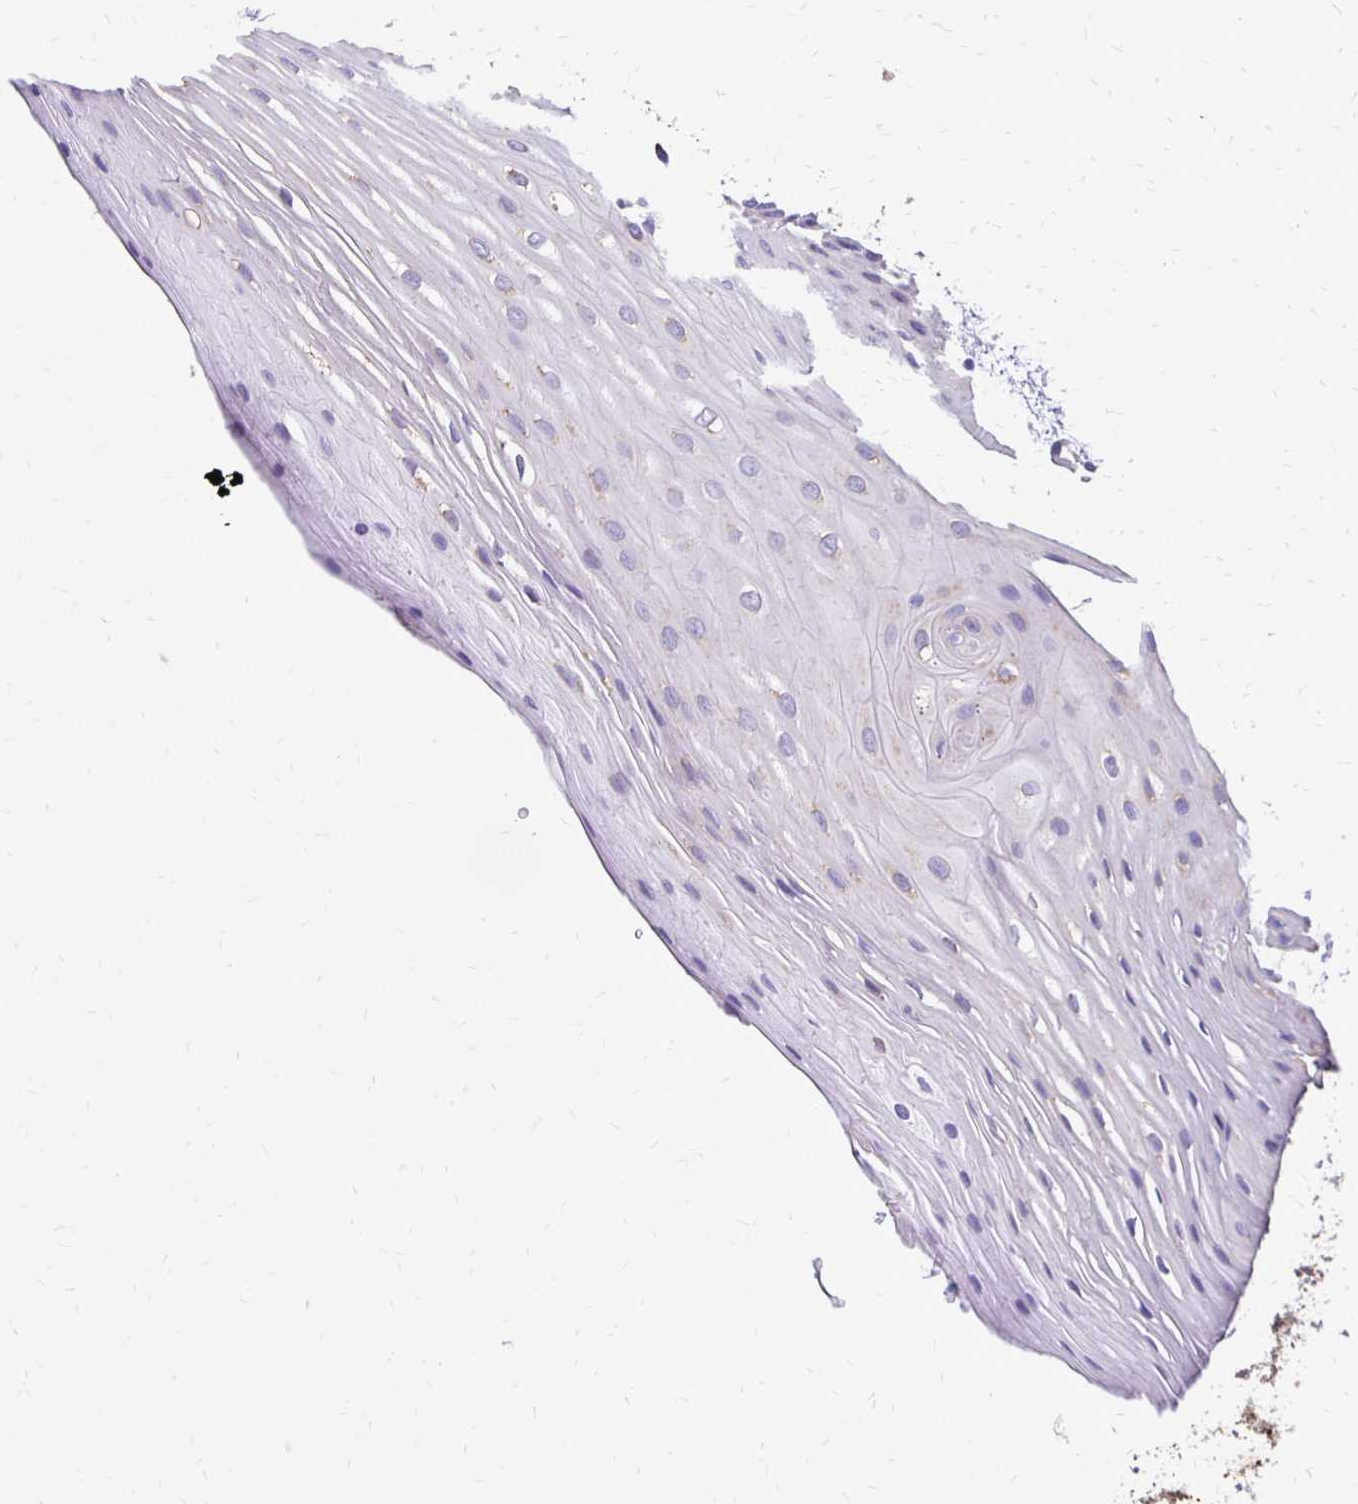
{"staining": {"intensity": "negative", "quantity": "none", "location": "none"}, "tissue": "oral mucosa", "cell_type": "Squamous epithelial cells", "image_type": "normal", "snomed": [{"axis": "morphology", "description": "Normal tissue, NOS"}, {"axis": "topography", "description": "Oral tissue"}], "caption": "DAB immunohistochemical staining of benign human oral mucosa displays no significant expression in squamous epithelial cells.", "gene": "ANKRD45", "patient": {"sex": "female", "age": 81}}